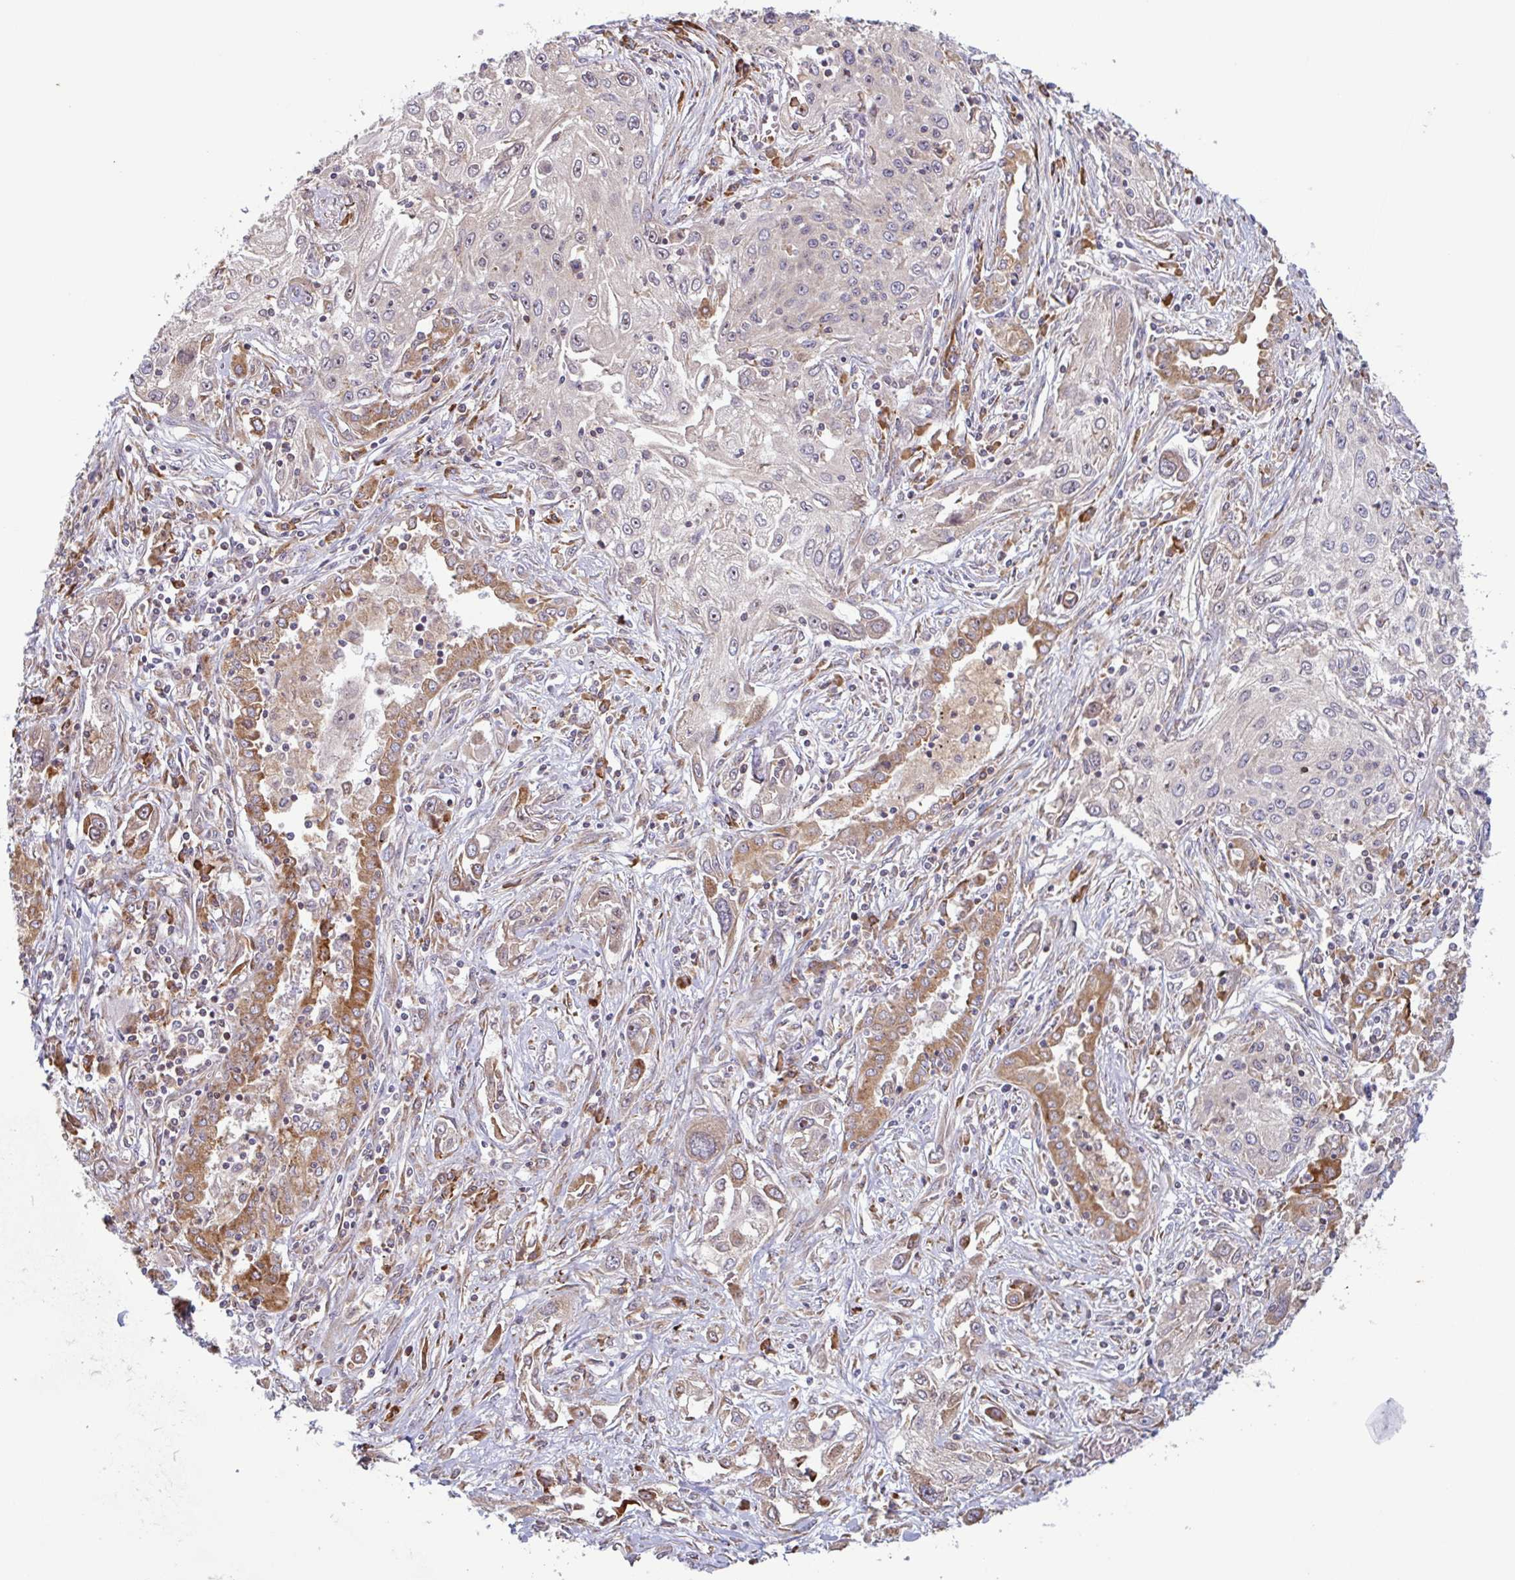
{"staining": {"intensity": "negative", "quantity": "none", "location": "none"}, "tissue": "lung cancer", "cell_type": "Tumor cells", "image_type": "cancer", "snomed": [{"axis": "morphology", "description": "Squamous cell carcinoma, NOS"}, {"axis": "topography", "description": "Lung"}], "caption": "A micrograph of lung cancer stained for a protein reveals no brown staining in tumor cells.", "gene": "RIT1", "patient": {"sex": "female", "age": 69}}